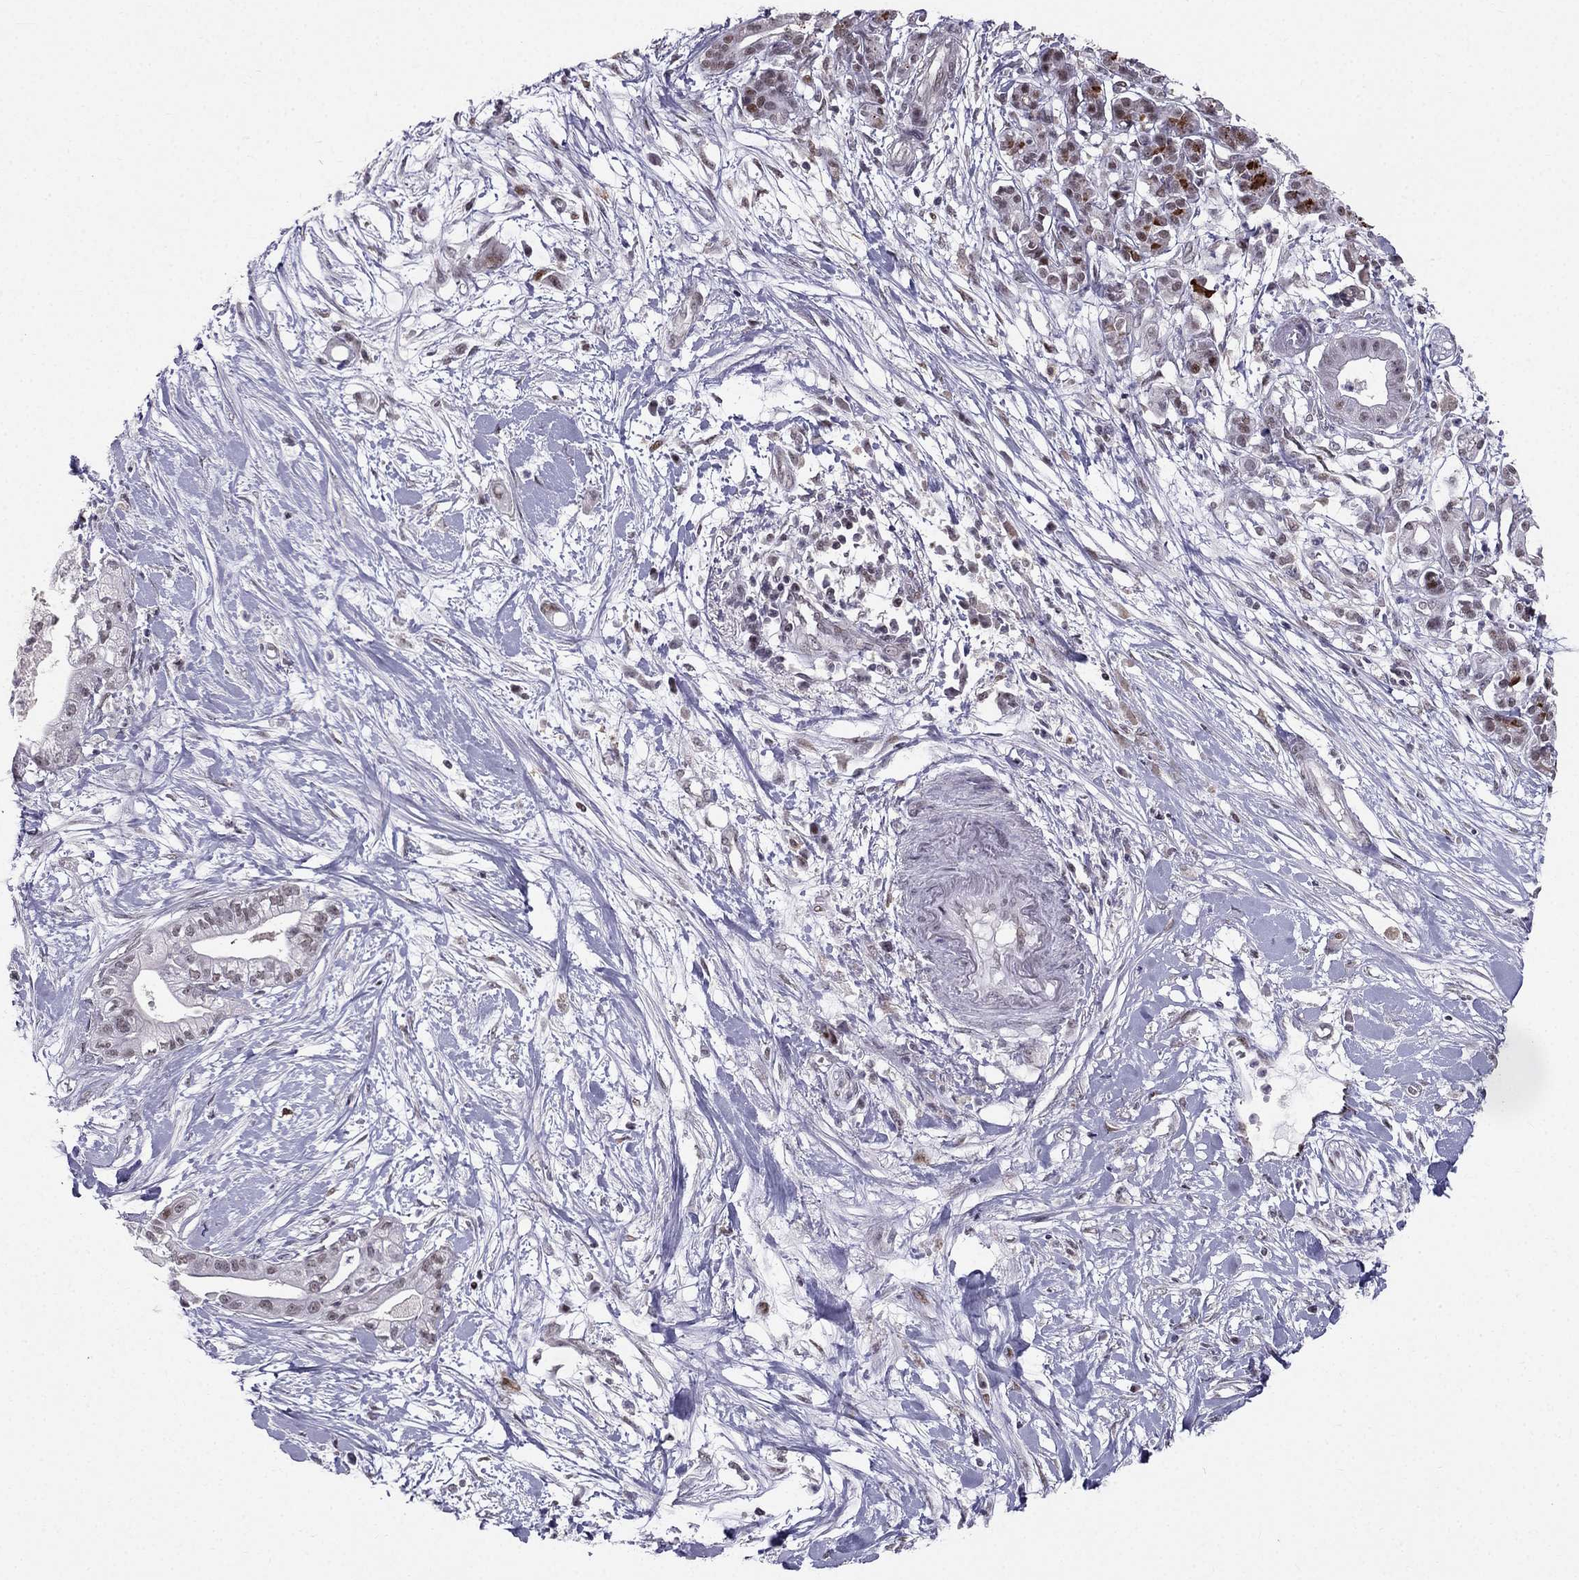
{"staining": {"intensity": "negative", "quantity": "none", "location": "none"}, "tissue": "pancreatic cancer", "cell_type": "Tumor cells", "image_type": "cancer", "snomed": [{"axis": "morphology", "description": "Normal tissue, NOS"}, {"axis": "morphology", "description": "Adenocarcinoma, NOS"}, {"axis": "topography", "description": "Lymph node"}, {"axis": "topography", "description": "Pancreas"}], "caption": "Photomicrograph shows no significant protein expression in tumor cells of adenocarcinoma (pancreatic). (Brightfield microscopy of DAB (3,3'-diaminobenzidine) immunohistochemistry (IHC) at high magnification).", "gene": "RPRD2", "patient": {"sex": "female", "age": 58}}